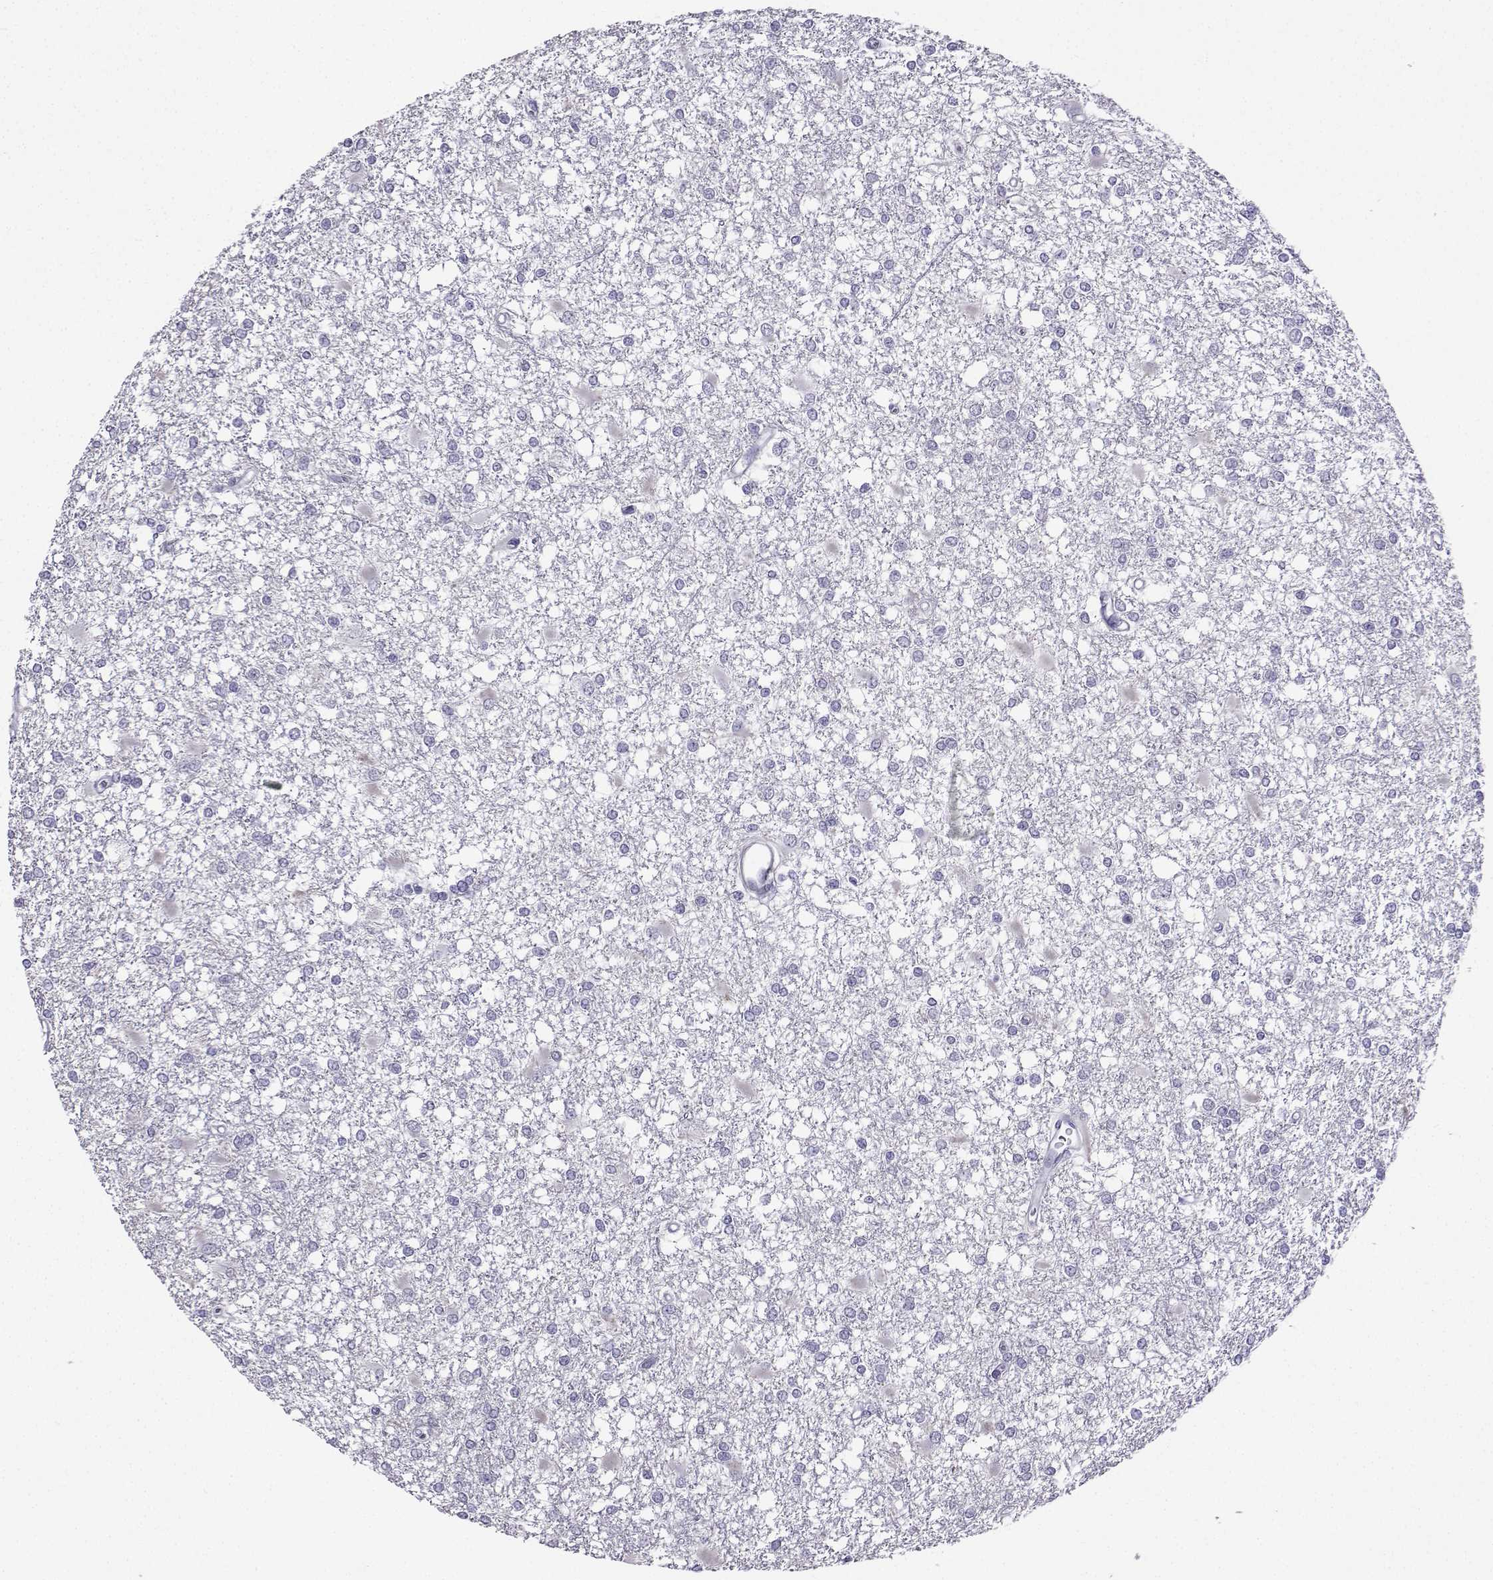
{"staining": {"intensity": "negative", "quantity": "none", "location": "none"}, "tissue": "glioma", "cell_type": "Tumor cells", "image_type": "cancer", "snomed": [{"axis": "morphology", "description": "Glioma, malignant, High grade"}, {"axis": "topography", "description": "Cerebral cortex"}], "caption": "Human malignant glioma (high-grade) stained for a protein using immunohistochemistry (IHC) reveals no expression in tumor cells.", "gene": "KIF17", "patient": {"sex": "male", "age": 79}}